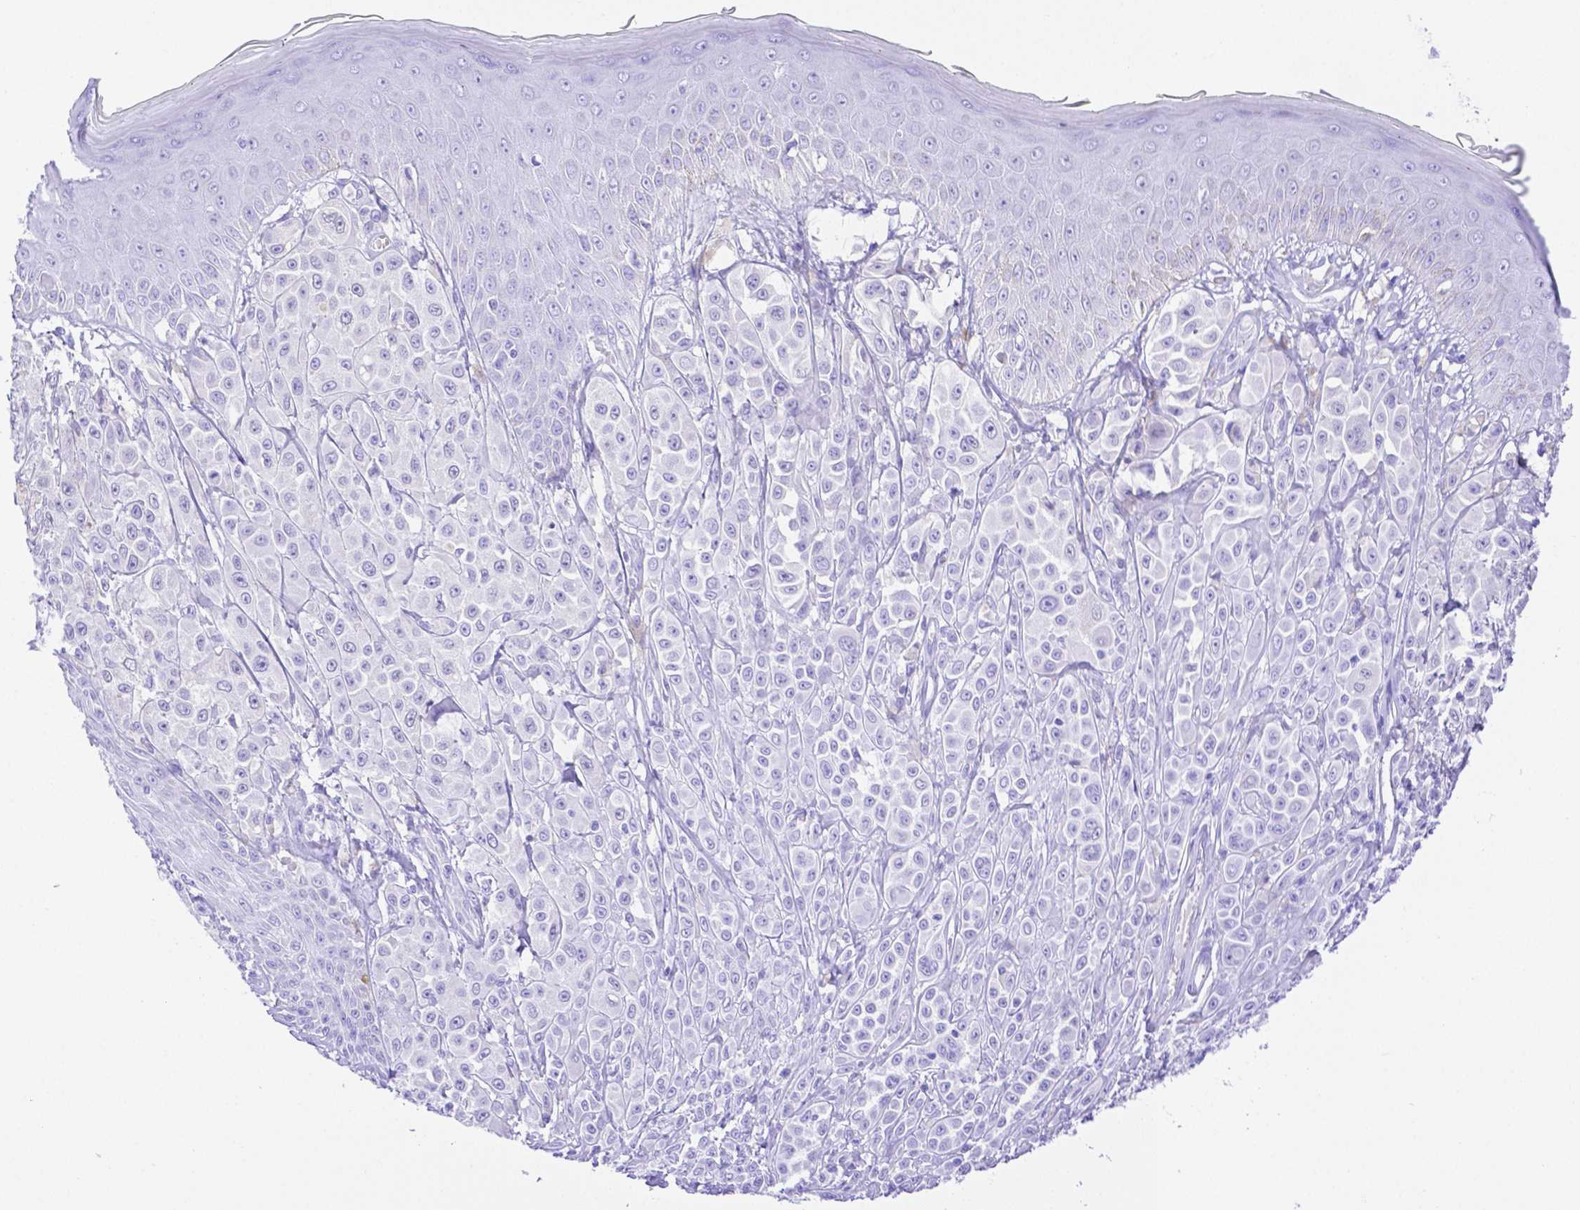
{"staining": {"intensity": "negative", "quantity": "none", "location": "none"}, "tissue": "melanoma", "cell_type": "Tumor cells", "image_type": "cancer", "snomed": [{"axis": "morphology", "description": "Malignant melanoma, NOS"}, {"axis": "topography", "description": "Skin"}], "caption": "Tumor cells are negative for protein expression in human malignant melanoma.", "gene": "SMR3A", "patient": {"sex": "male", "age": 67}}